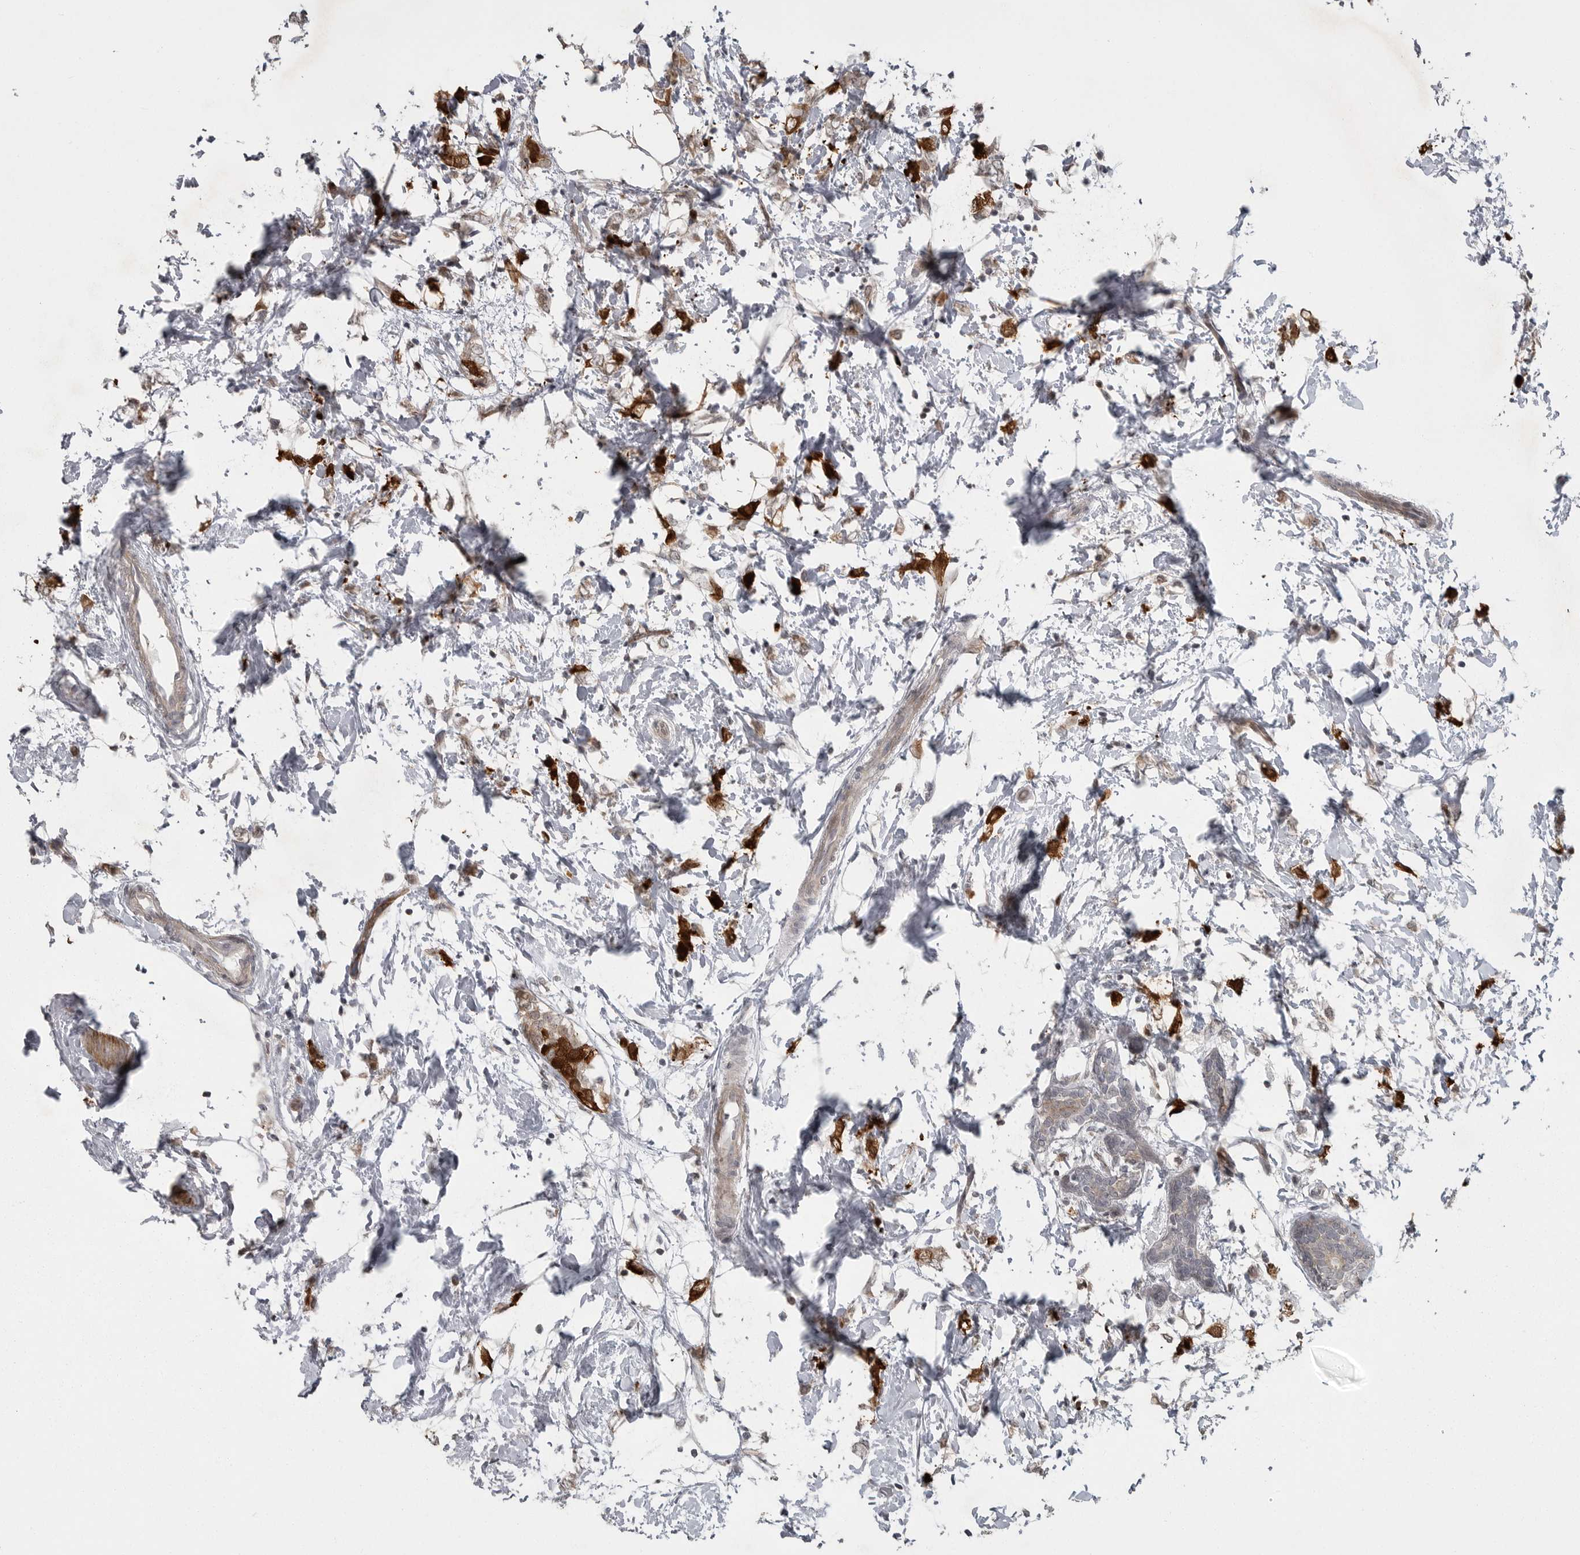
{"staining": {"intensity": "weak", "quantity": ">75%", "location": "cytoplasmic/membranous"}, "tissue": "breast cancer", "cell_type": "Tumor cells", "image_type": "cancer", "snomed": [{"axis": "morphology", "description": "Normal tissue, NOS"}, {"axis": "morphology", "description": "Lobular carcinoma"}, {"axis": "topography", "description": "Breast"}], "caption": "A brown stain highlights weak cytoplasmic/membranous expression of a protein in breast cancer tumor cells.", "gene": "PPP1R9A", "patient": {"sex": "female", "age": 47}}